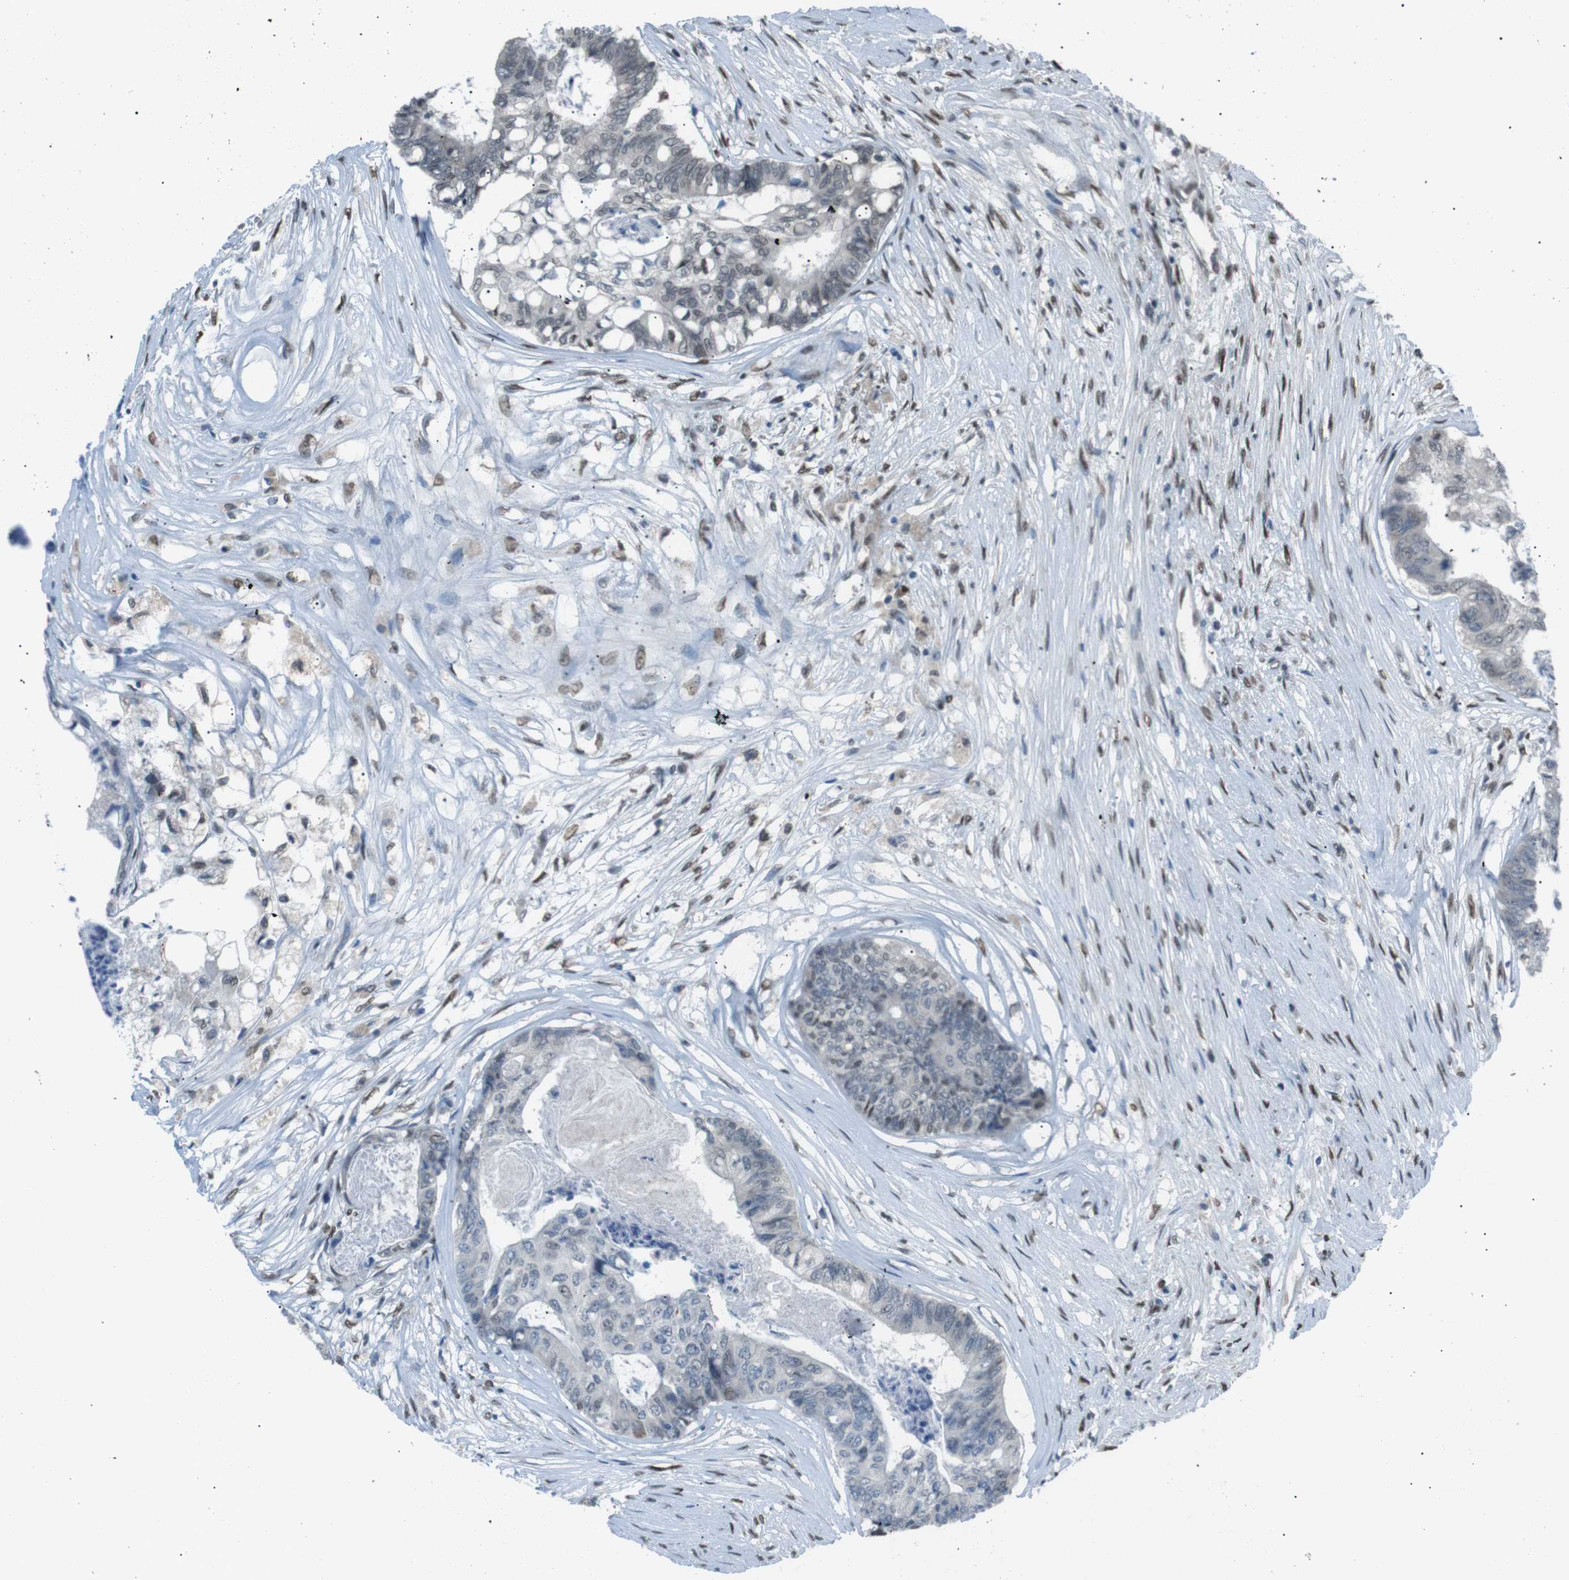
{"staining": {"intensity": "weak", "quantity": "<25%", "location": "nuclear"}, "tissue": "colorectal cancer", "cell_type": "Tumor cells", "image_type": "cancer", "snomed": [{"axis": "morphology", "description": "Adenocarcinoma, NOS"}, {"axis": "topography", "description": "Rectum"}], "caption": "High magnification brightfield microscopy of colorectal adenocarcinoma stained with DAB (brown) and counterstained with hematoxylin (blue): tumor cells show no significant staining.", "gene": "SRPK2", "patient": {"sex": "male", "age": 63}}